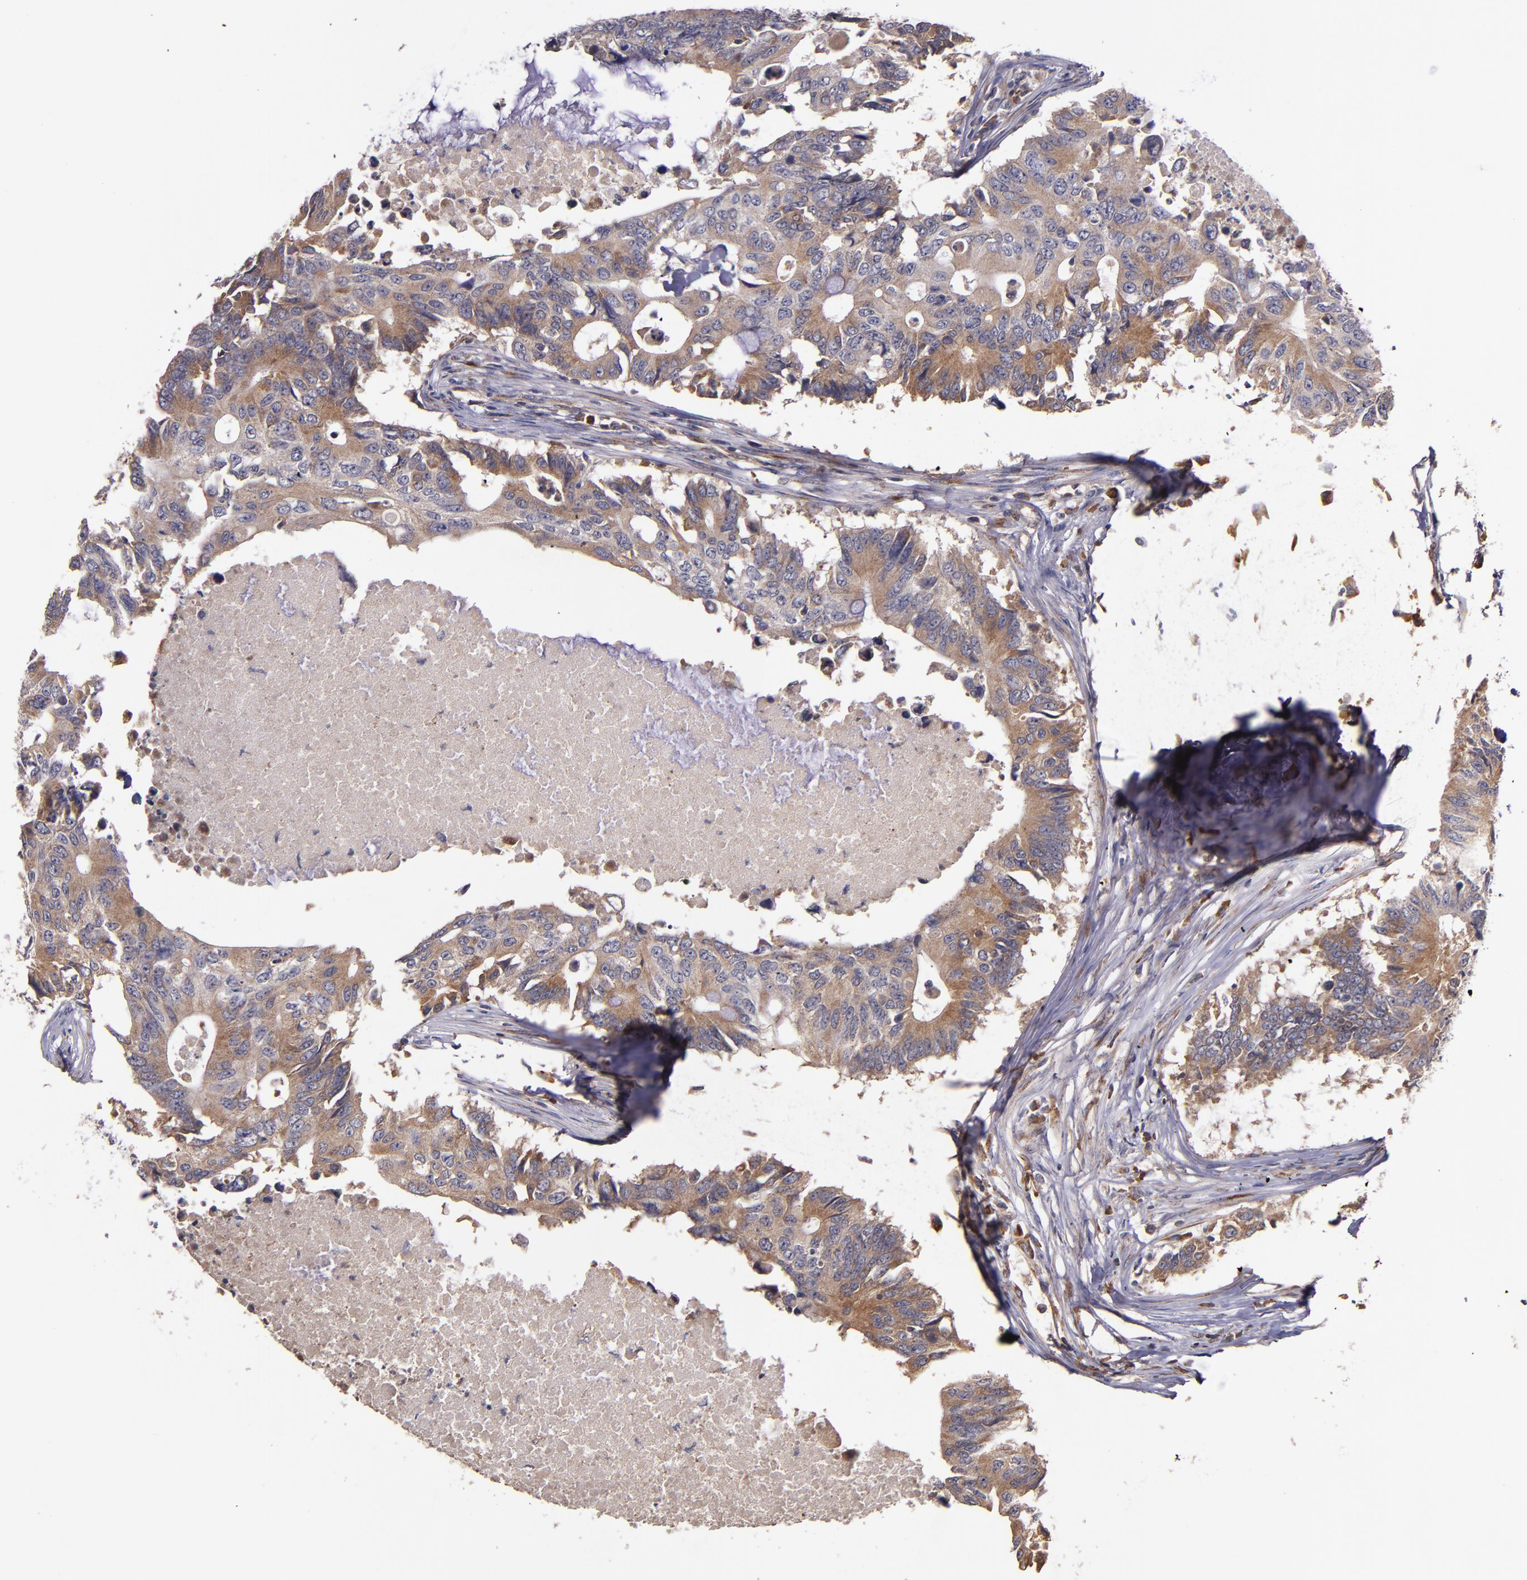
{"staining": {"intensity": "moderate", "quantity": "25%-75%", "location": "cytoplasmic/membranous"}, "tissue": "colorectal cancer", "cell_type": "Tumor cells", "image_type": "cancer", "snomed": [{"axis": "morphology", "description": "Adenocarcinoma, NOS"}, {"axis": "topography", "description": "Colon"}], "caption": "Immunohistochemistry (IHC) histopathology image of neoplastic tissue: human colorectal cancer stained using immunohistochemistry exhibits medium levels of moderate protein expression localized specifically in the cytoplasmic/membranous of tumor cells, appearing as a cytoplasmic/membranous brown color.", "gene": "PRAF2", "patient": {"sex": "male", "age": 71}}